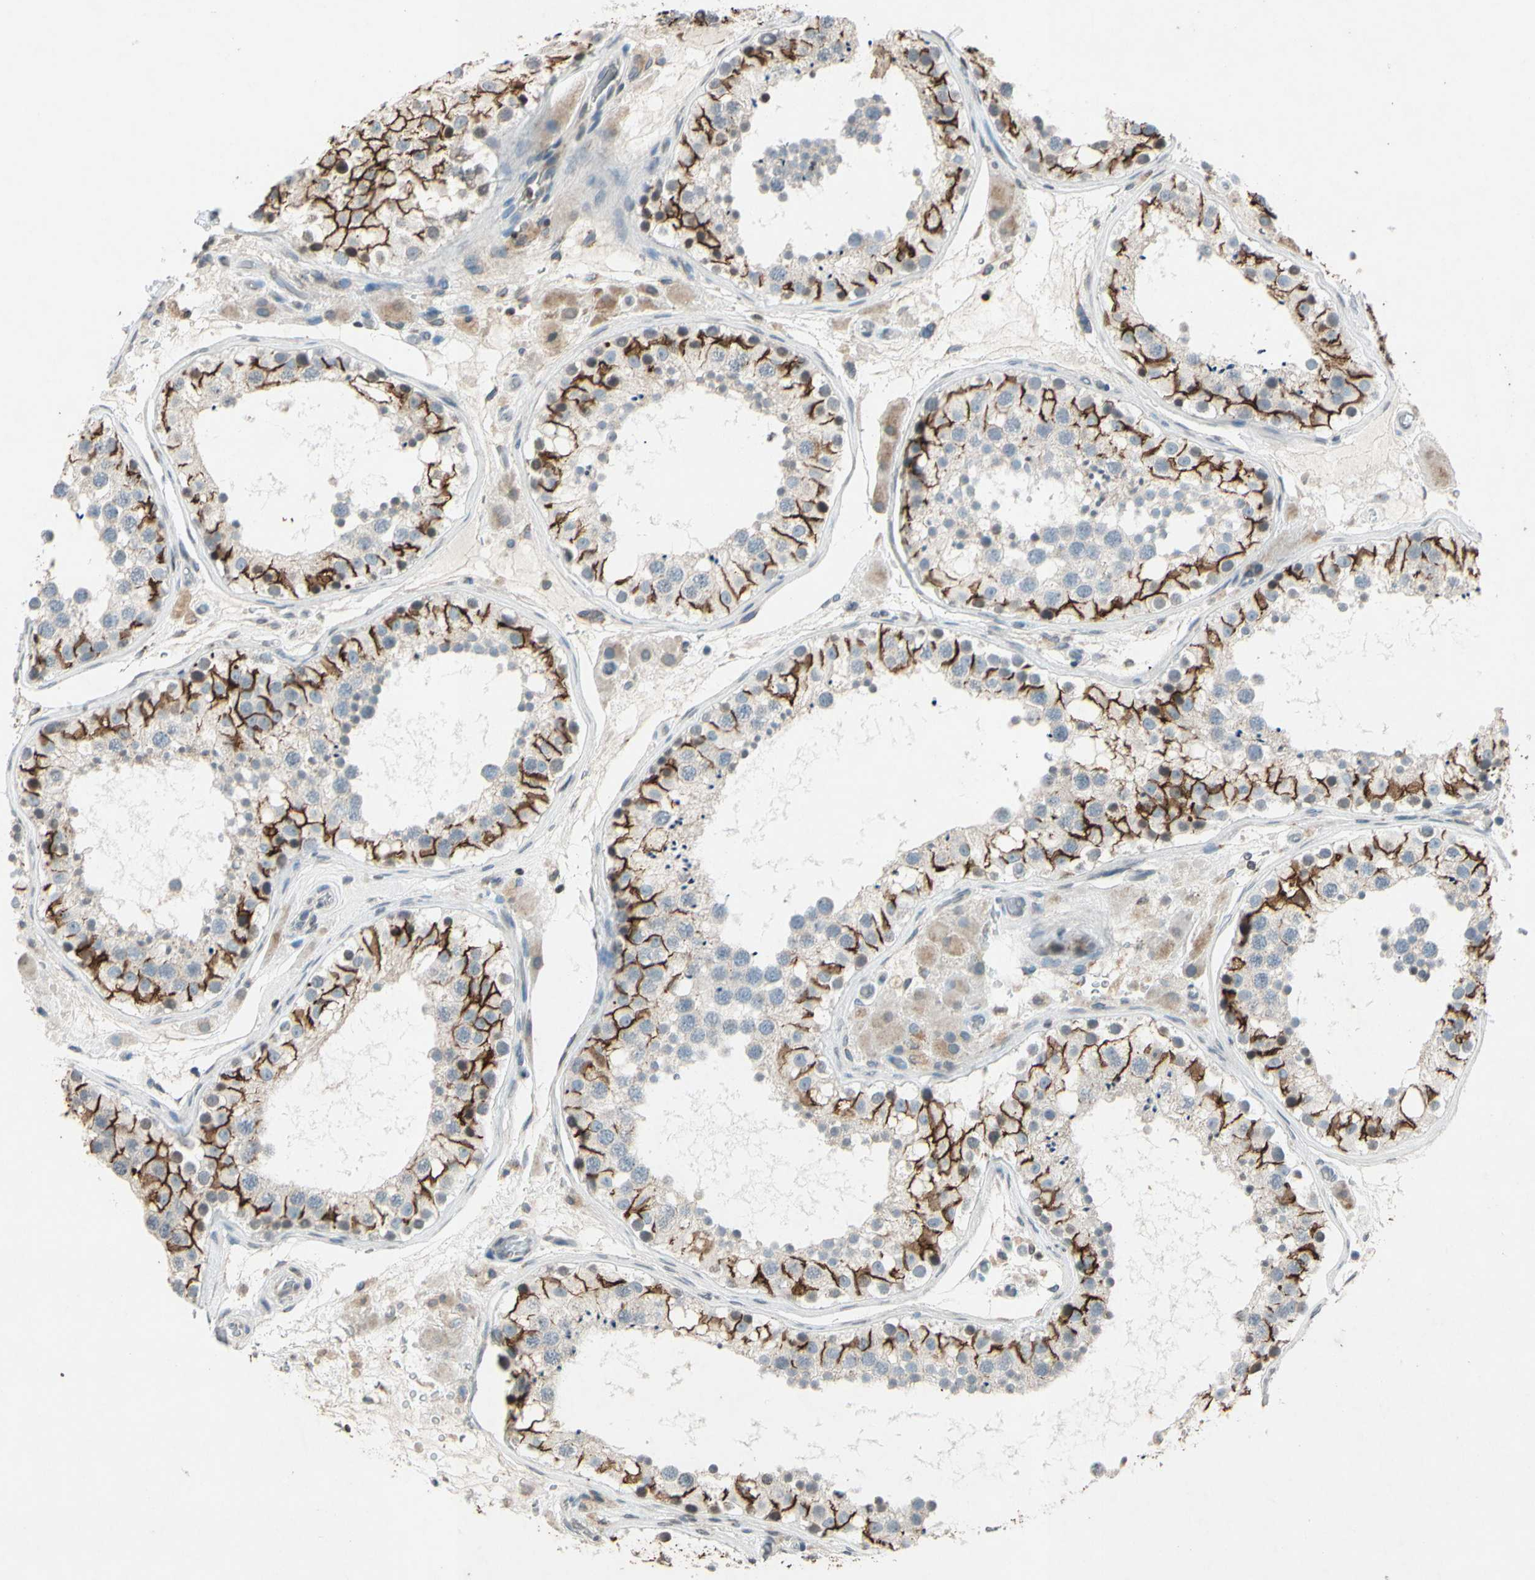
{"staining": {"intensity": "strong", "quantity": "25%-75%", "location": "cytoplasmic/membranous"}, "tissue": "testis", "cell_type": "Cells in seminiferous ducts", "image_type": "normal", "snomed": [{"axis": "morphology", "description": "Normal tissue, NOS"}, {"axis": "topography", "description": "Testis"}, {"axis": "topography", "description": "Epididymis"}], "caption": "Protein expression analysis of unremarkable human testis reveals strong cytoplasmic/membranous positivity in about 25%-75% of cells in seminiferous ducts. (IHC, brightfield microscopy, high magnification).", "gene": "CLDN11", "patient": {"sex": "male", "age": 26}}